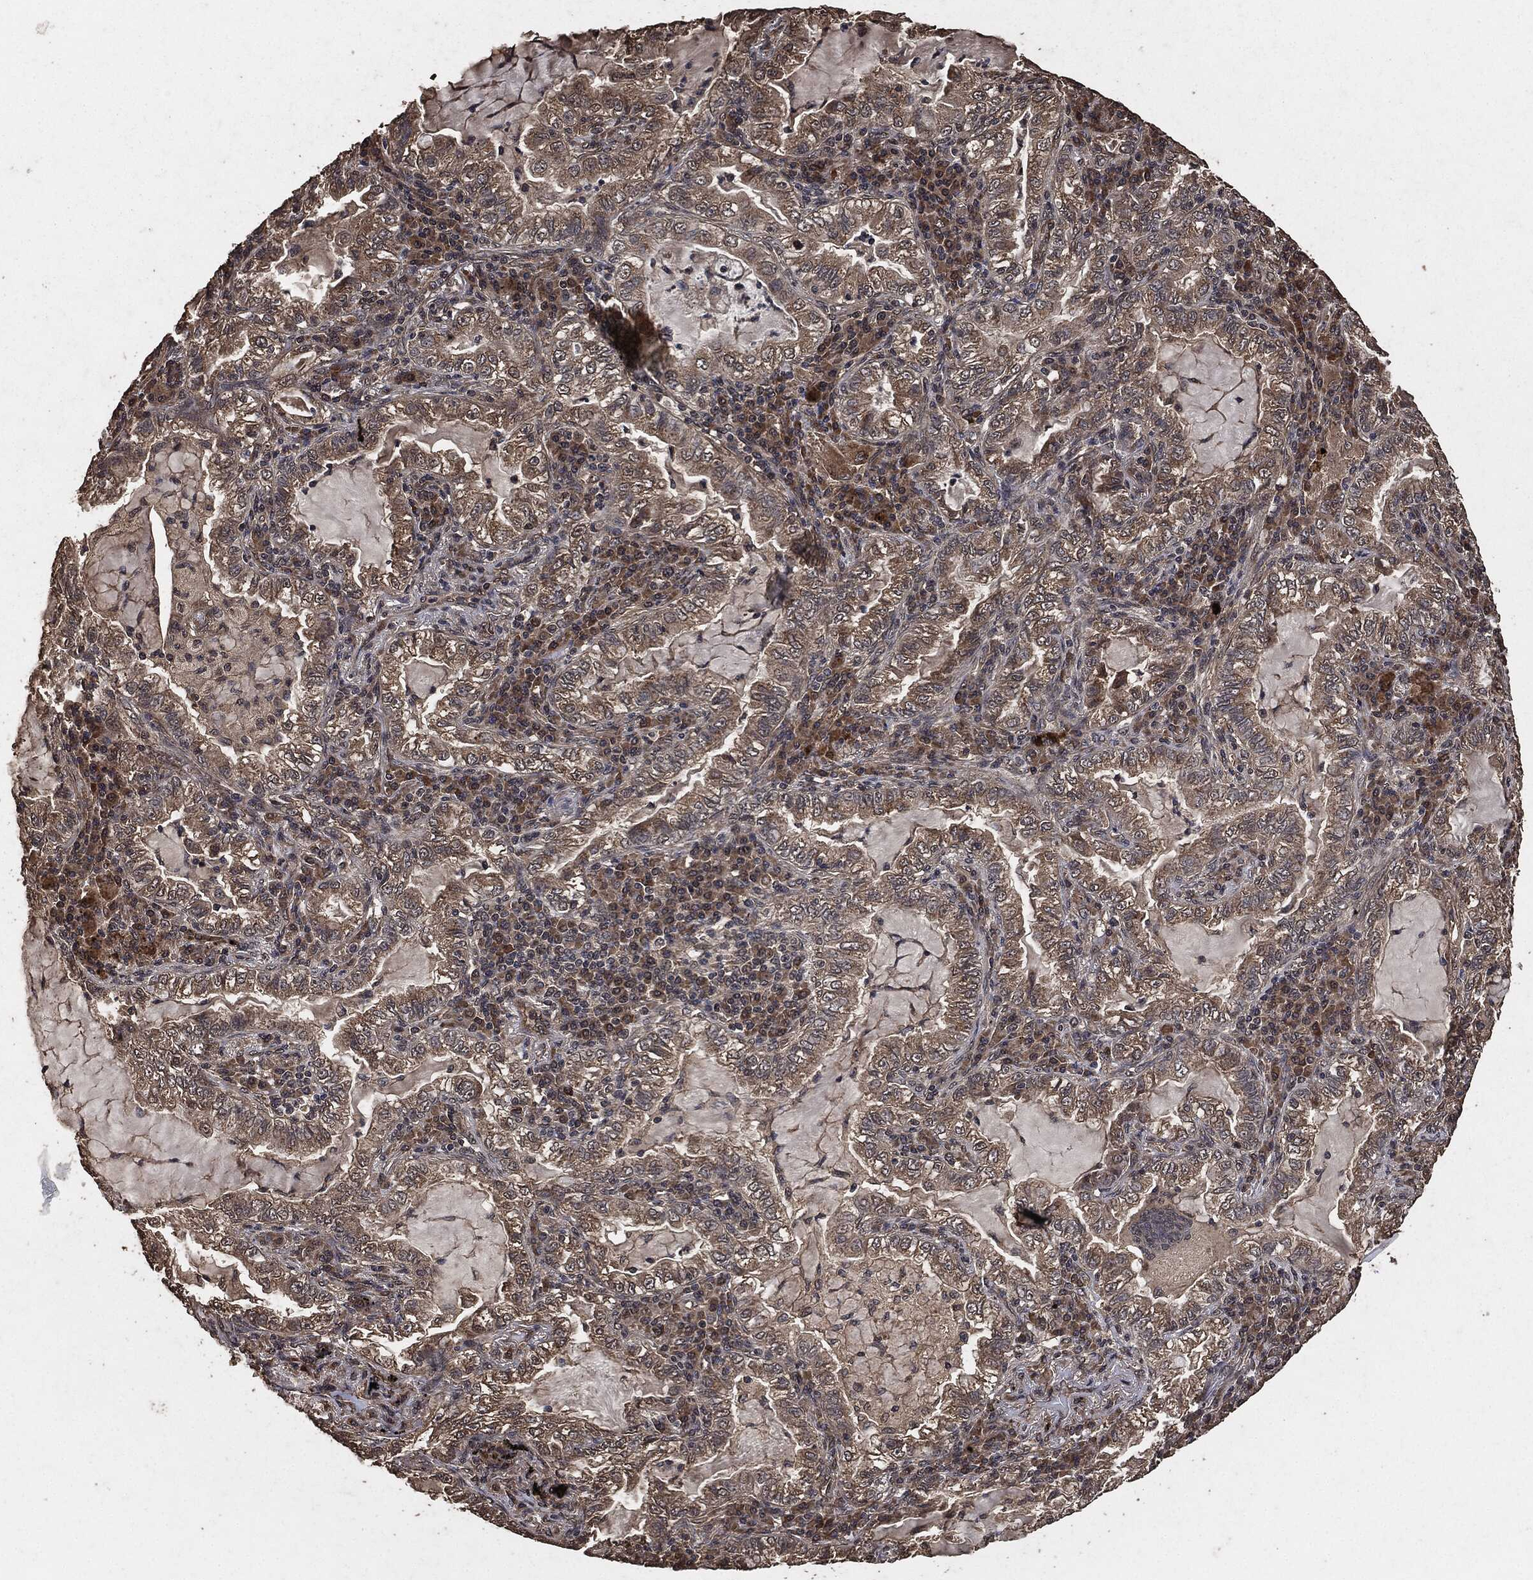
{"staining": {"intensity": "moderate", "quantity": ">75%", "location": "cytoplasmic/membranous"}, "tissue": "lung cancer", "cell_type": "Tumor cells", "image_type": "cancer", "snomed": [{"axis": "morphology", "description": "Adenocarcinoma, NOS"}, {"axis": "topography", "description": "Lung"}], "caption": "This image shows immunohistochemistry (IHC) staining of lung cancer (adenocarcinoma), with medium moderate cytoplasmic/membranous staining in about >75% of tumor cells.", "gene": "AKT1S1", "patient": {"sex": "female", "age": 73}}